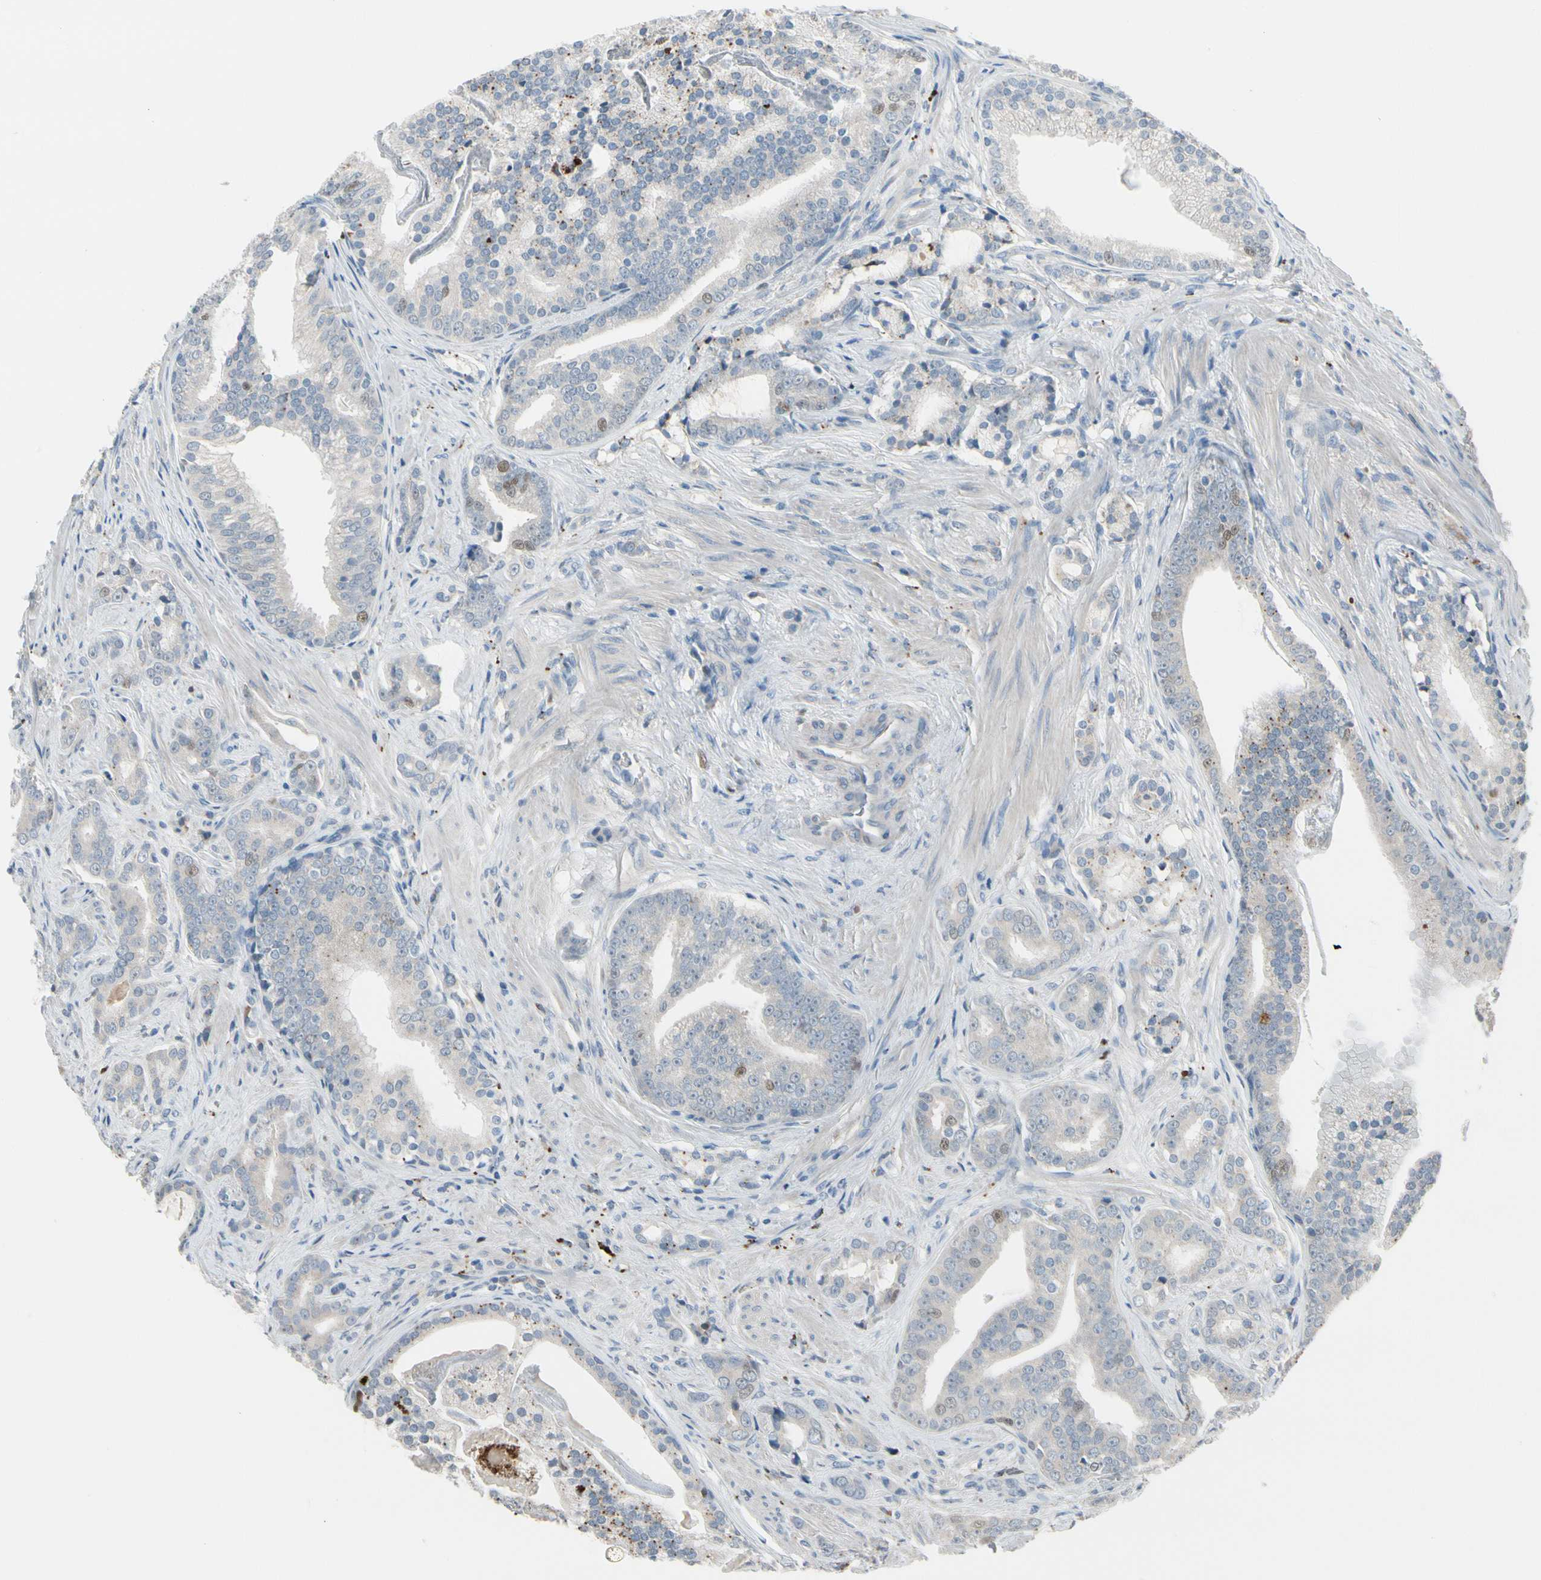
{"staining": {"intensity": "moderate", "quantity": "<25%", "location": "nuclear"}, "tissue": "prostate cancer", "cell_type": "Tumor cells", "image_type": "cancer", "snomed": [{"axis": "morphology", "description": "Adenocarcinoma, Low grade"}, {"axis": "topography", "description": "Prostate"}], "caption": "Moderate nuclear staining for a protein is seen in approximately <25% of tumor cells of adenocarcinoma (low-grade) (prostate) using immunohistochemistry.", "gene": "ZKSCAN4", "patient": {"sex": "male", "age": 58}}